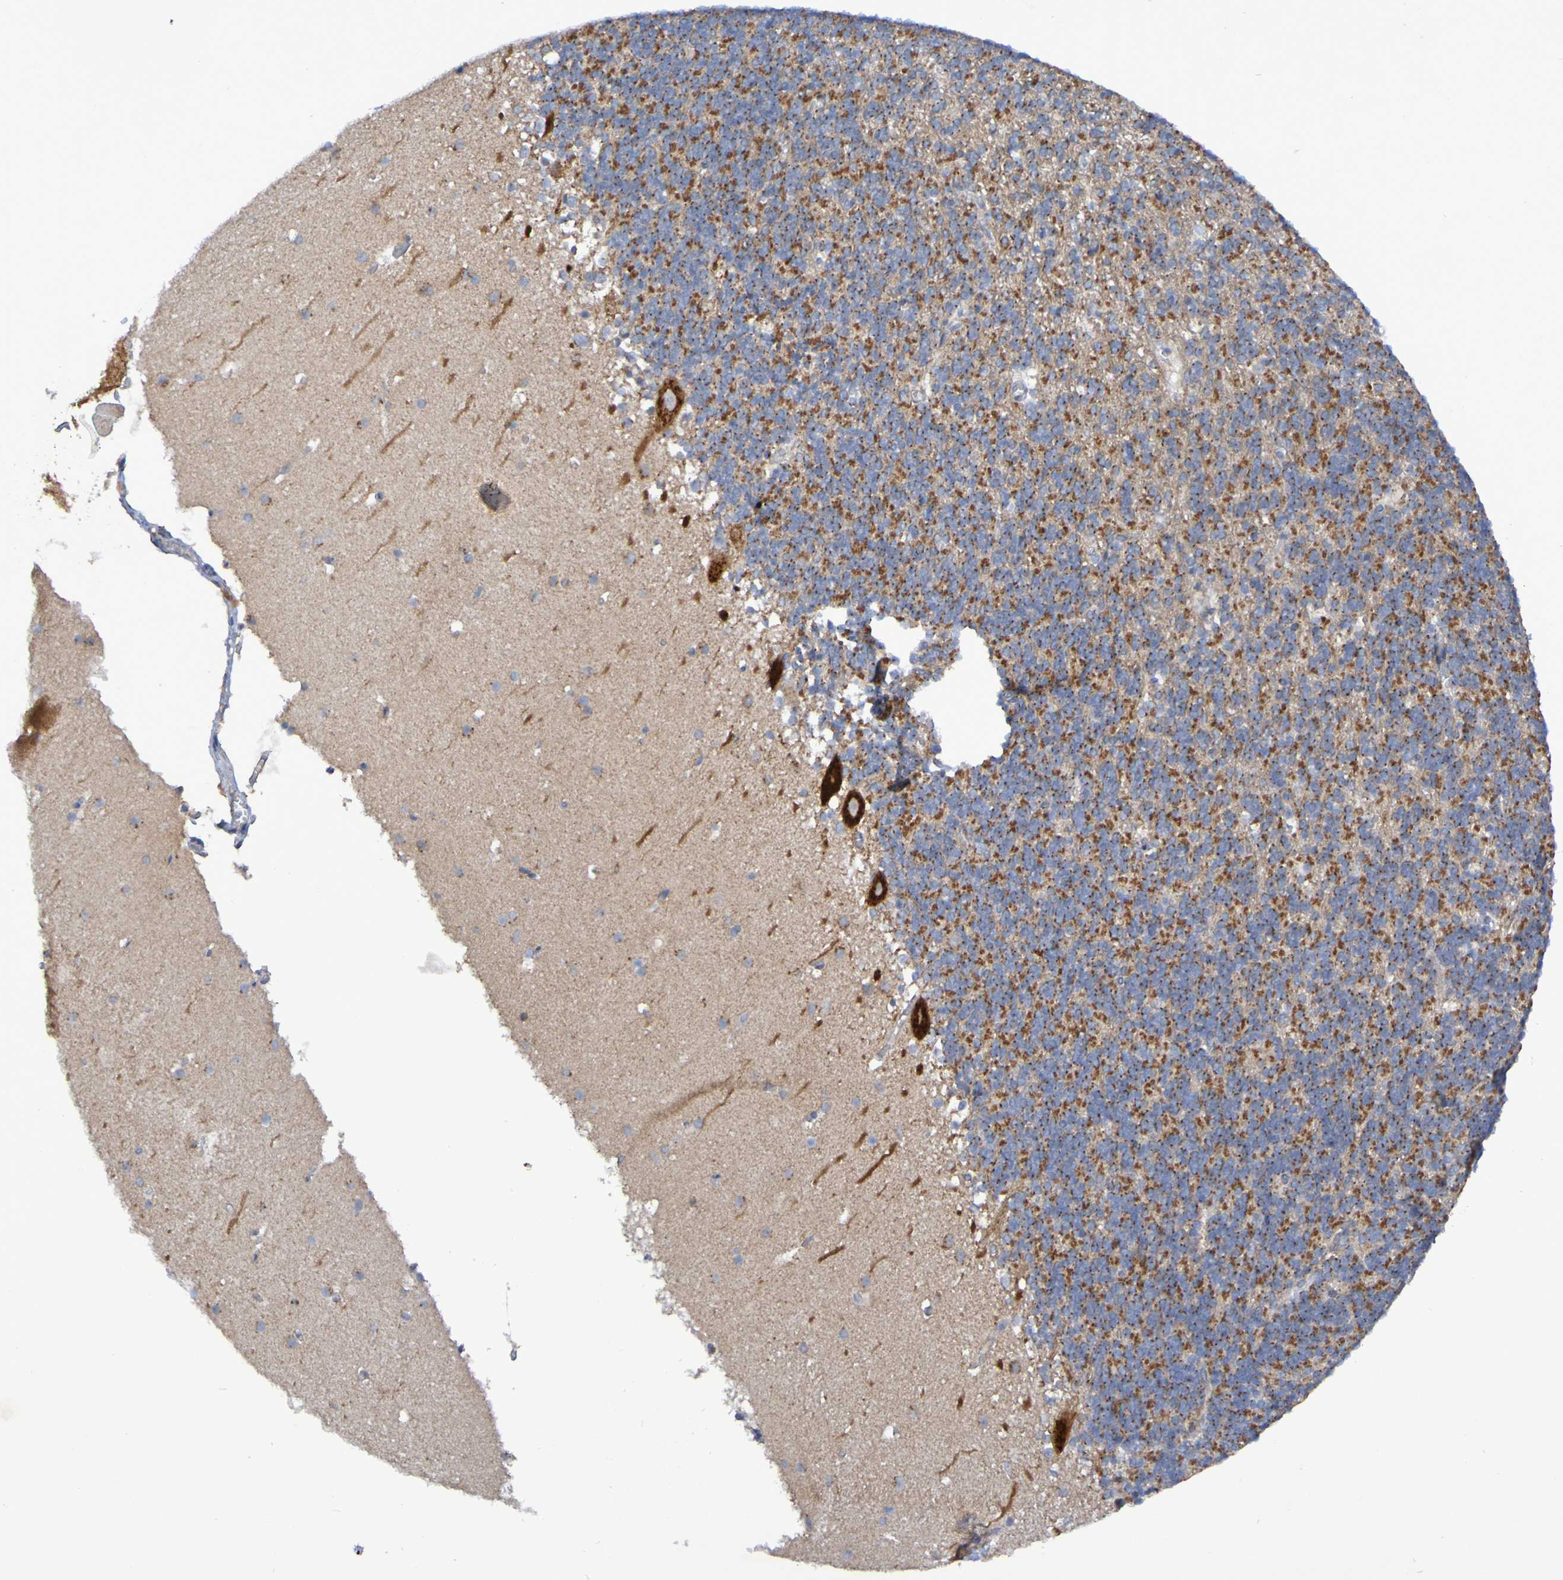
{"staining": {"intensity": "moderate", "quantity": ">75%", "location": "cytoplasmic/membranous"}, "tissue": "cerebellum", "cell_type": "Cells in granular layer", "image_type": "normal", "snomed": [{"axis": "morphology", "description": "Normal tissue, NOS"}, {"axis": "topography", "description": "Cerebellum"}], "caption": "Immunohistochemistry (IHC) of benign human cerebellum reveals medium levels of moderate cytoplasmic/membranous staining in approximately >75% of cells in granular layer. (DAB (3,3'-diaminobenzidine) IHC with brightfield microscopy, high magnification).", "gene": "LMBRD2", "patient": {"sex": "male", "age": 45}}